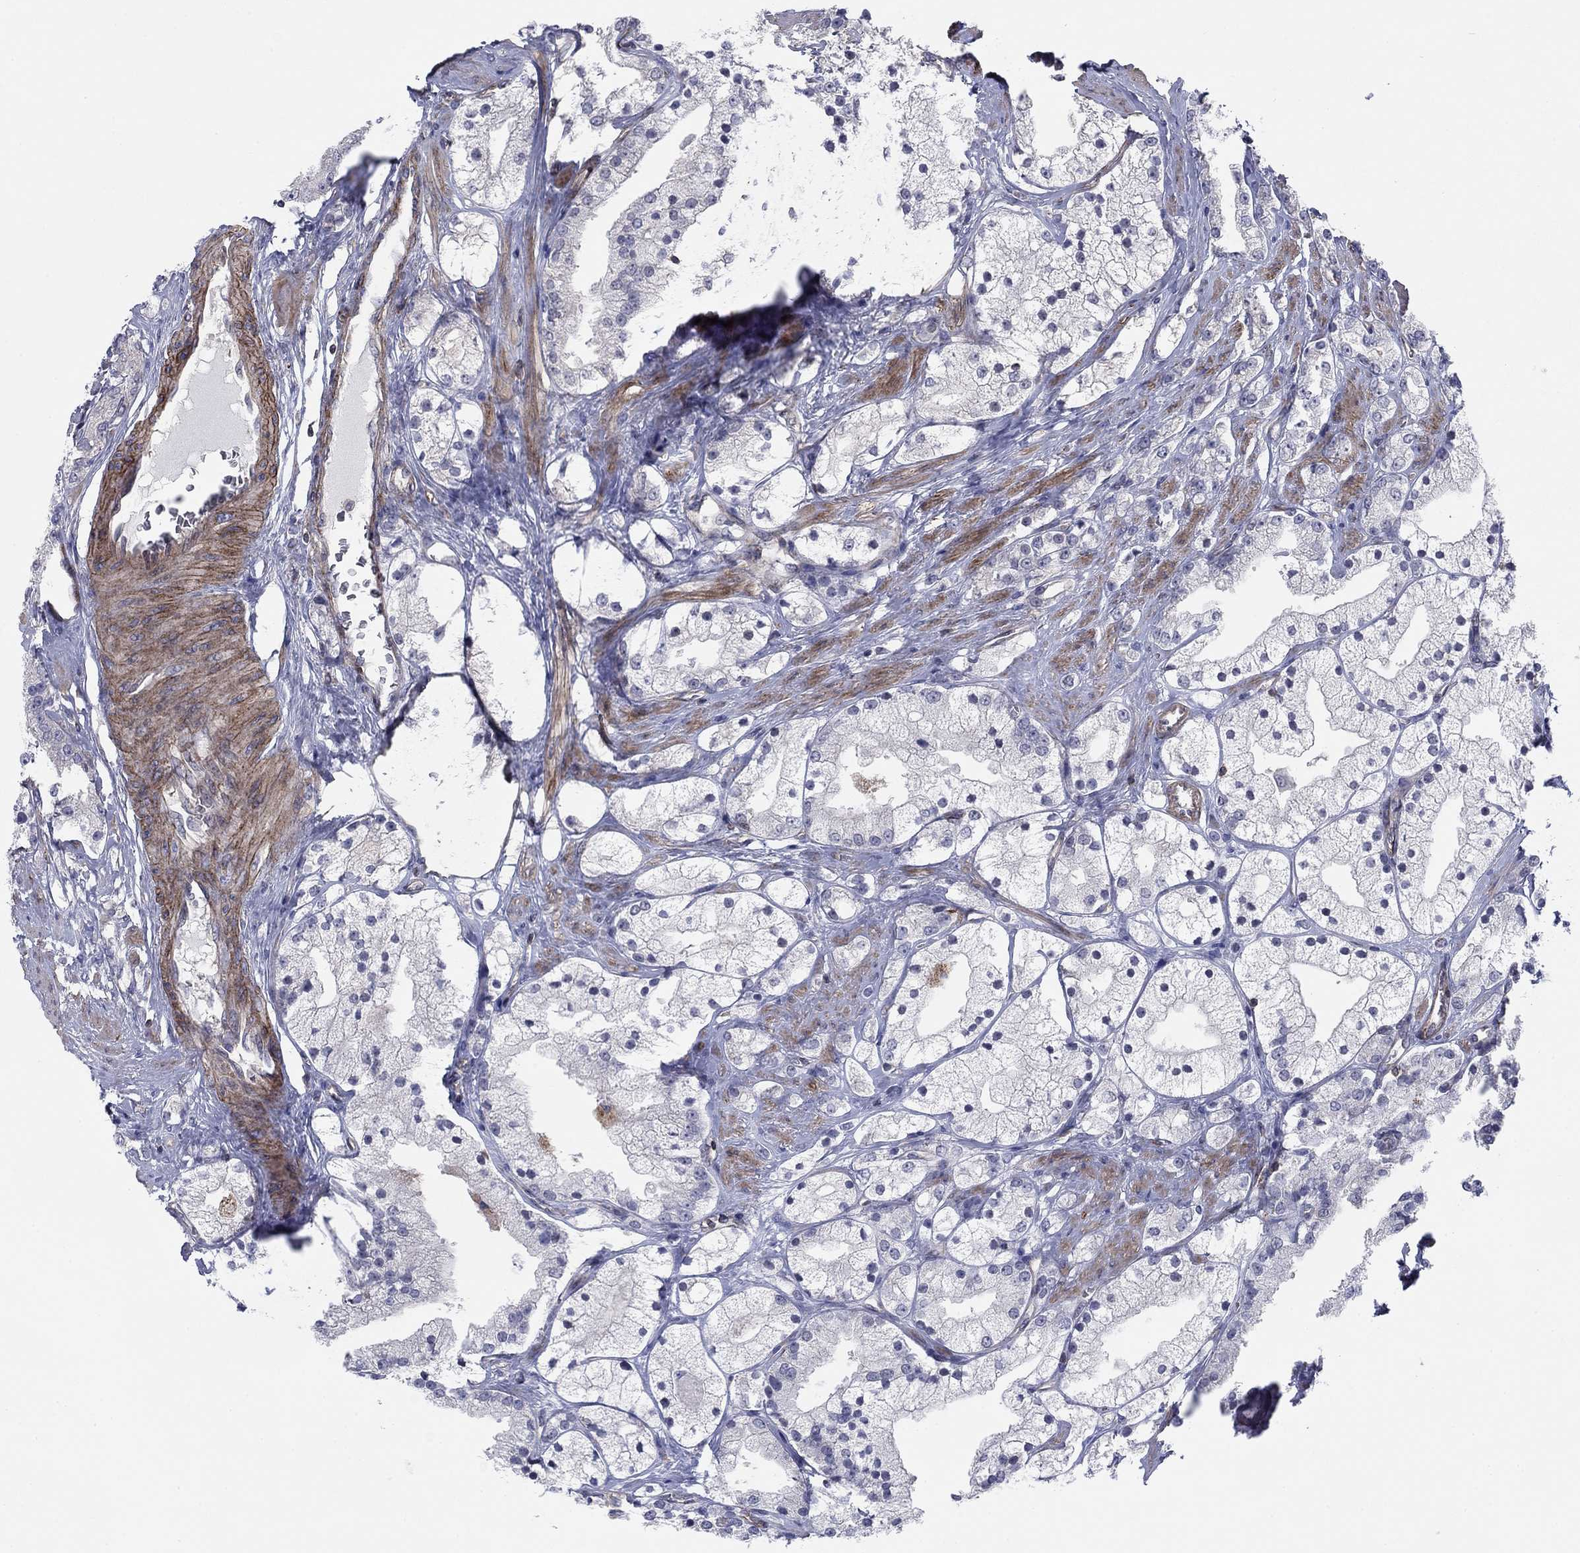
{"staining": {"intensity": "negative", "quantity": "none", "location": "none"}, "tissue": "prostate cancer", "cell_type": "Tumor cells", "image_type": "cancer", "snomed": [{"axis": "morphology", "description": "Adenocarcinoma, NOS"}, {"axis": "topography", "description": "Prostate and seminal vesicle, NOS"}, {"axis": "topography", "description": "Prostate"}], "caption": "This is an IHC histopathology image of prostate cancer (adenocarcinoma). There is no positivity in tumor cells.", "gene": "PSD4", "patient": {"sex": "male", "age": 67}}